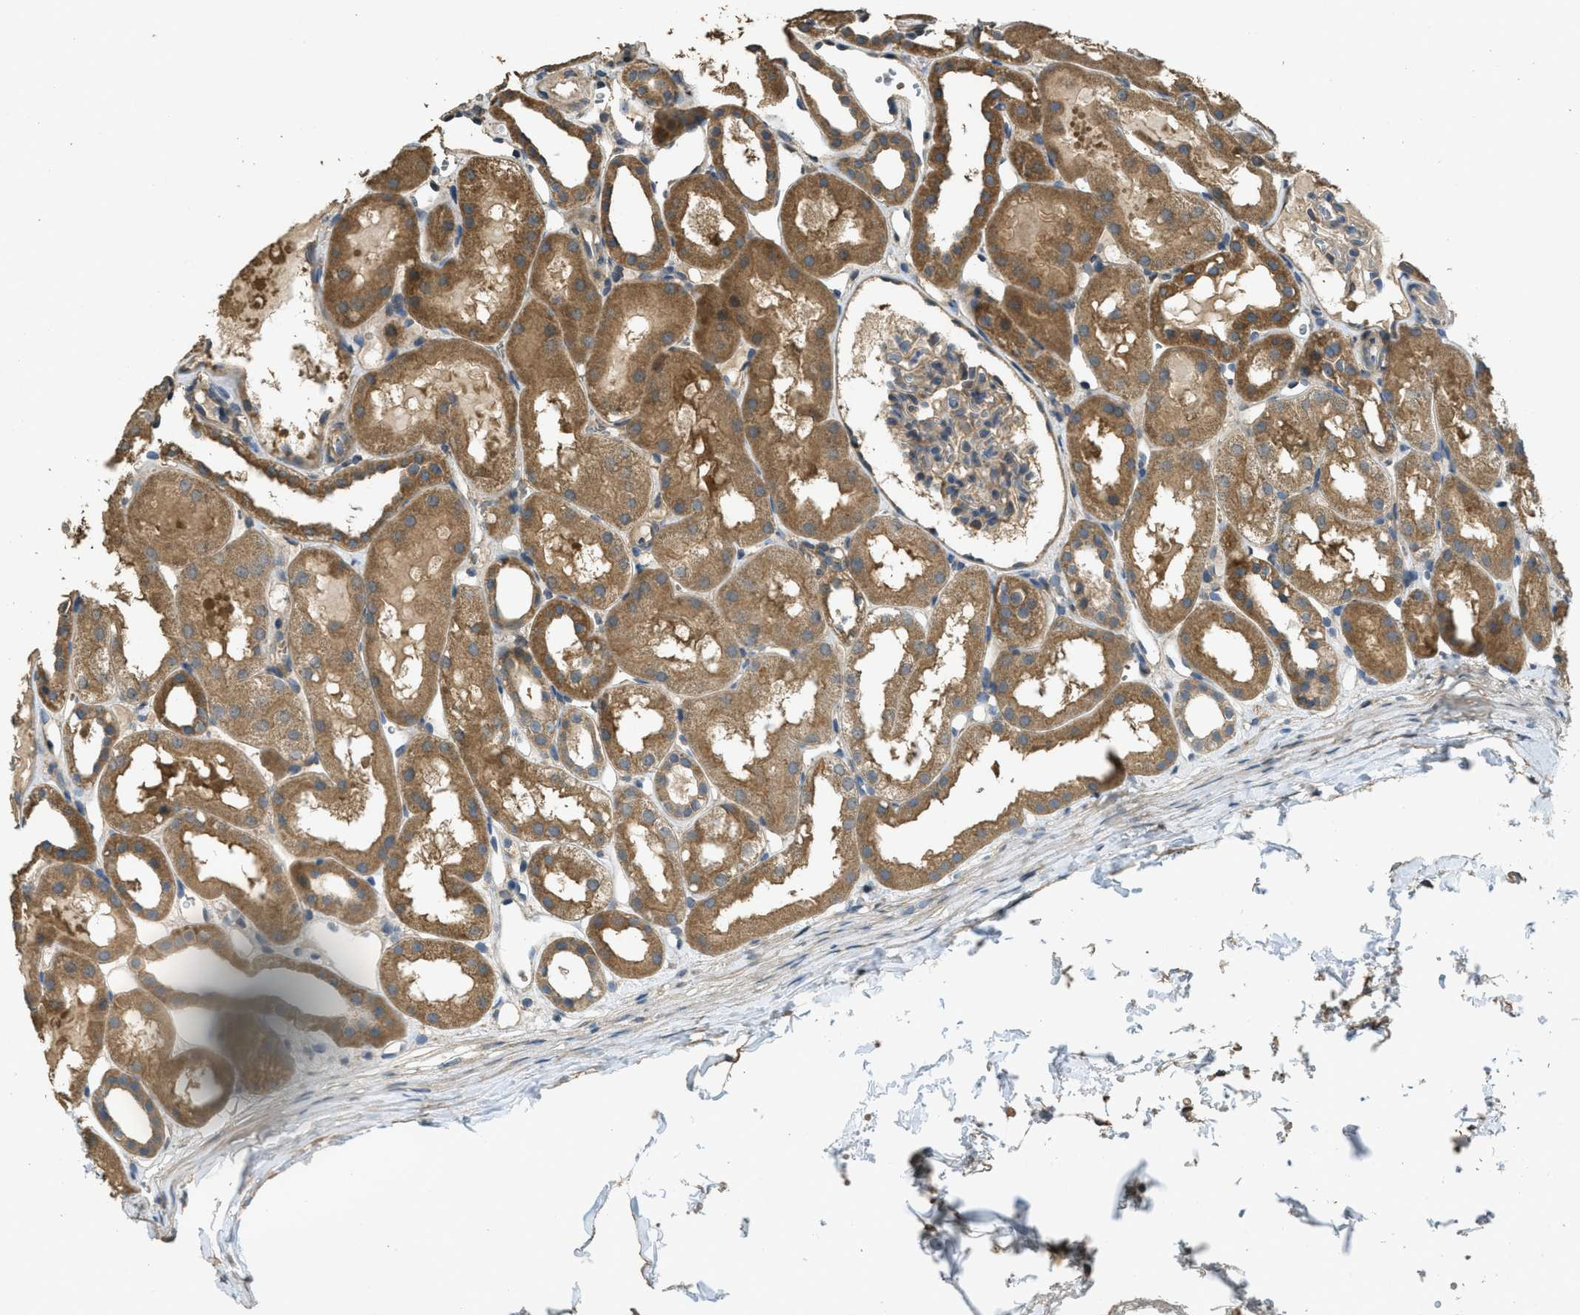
{"staining": {"intensity": "weak", "quantity": "25%-75%", "location": "cytoplasmic/membranous"}, "tissue": "kidney", "cell_type": "Cells in glomeruli", "image_type": "normal", "snomed": [{"axis": "morphology", "description": "Normal tissue, NOS"}, {"axis": "topography", "description": "Kidney"}, {"axis": "topography", "description": "Urinary bladder"}], "caption": "Brown immunohistochemical staining in normal human kidney displays weak cytoplasmic/membranous positivity in about 25%-75% of cells in glomeruli. (Brightfield microscopy of DAB IHC at high magnification).", "gene": "CD276", "patient": {"sex": "male", "age": 16}}